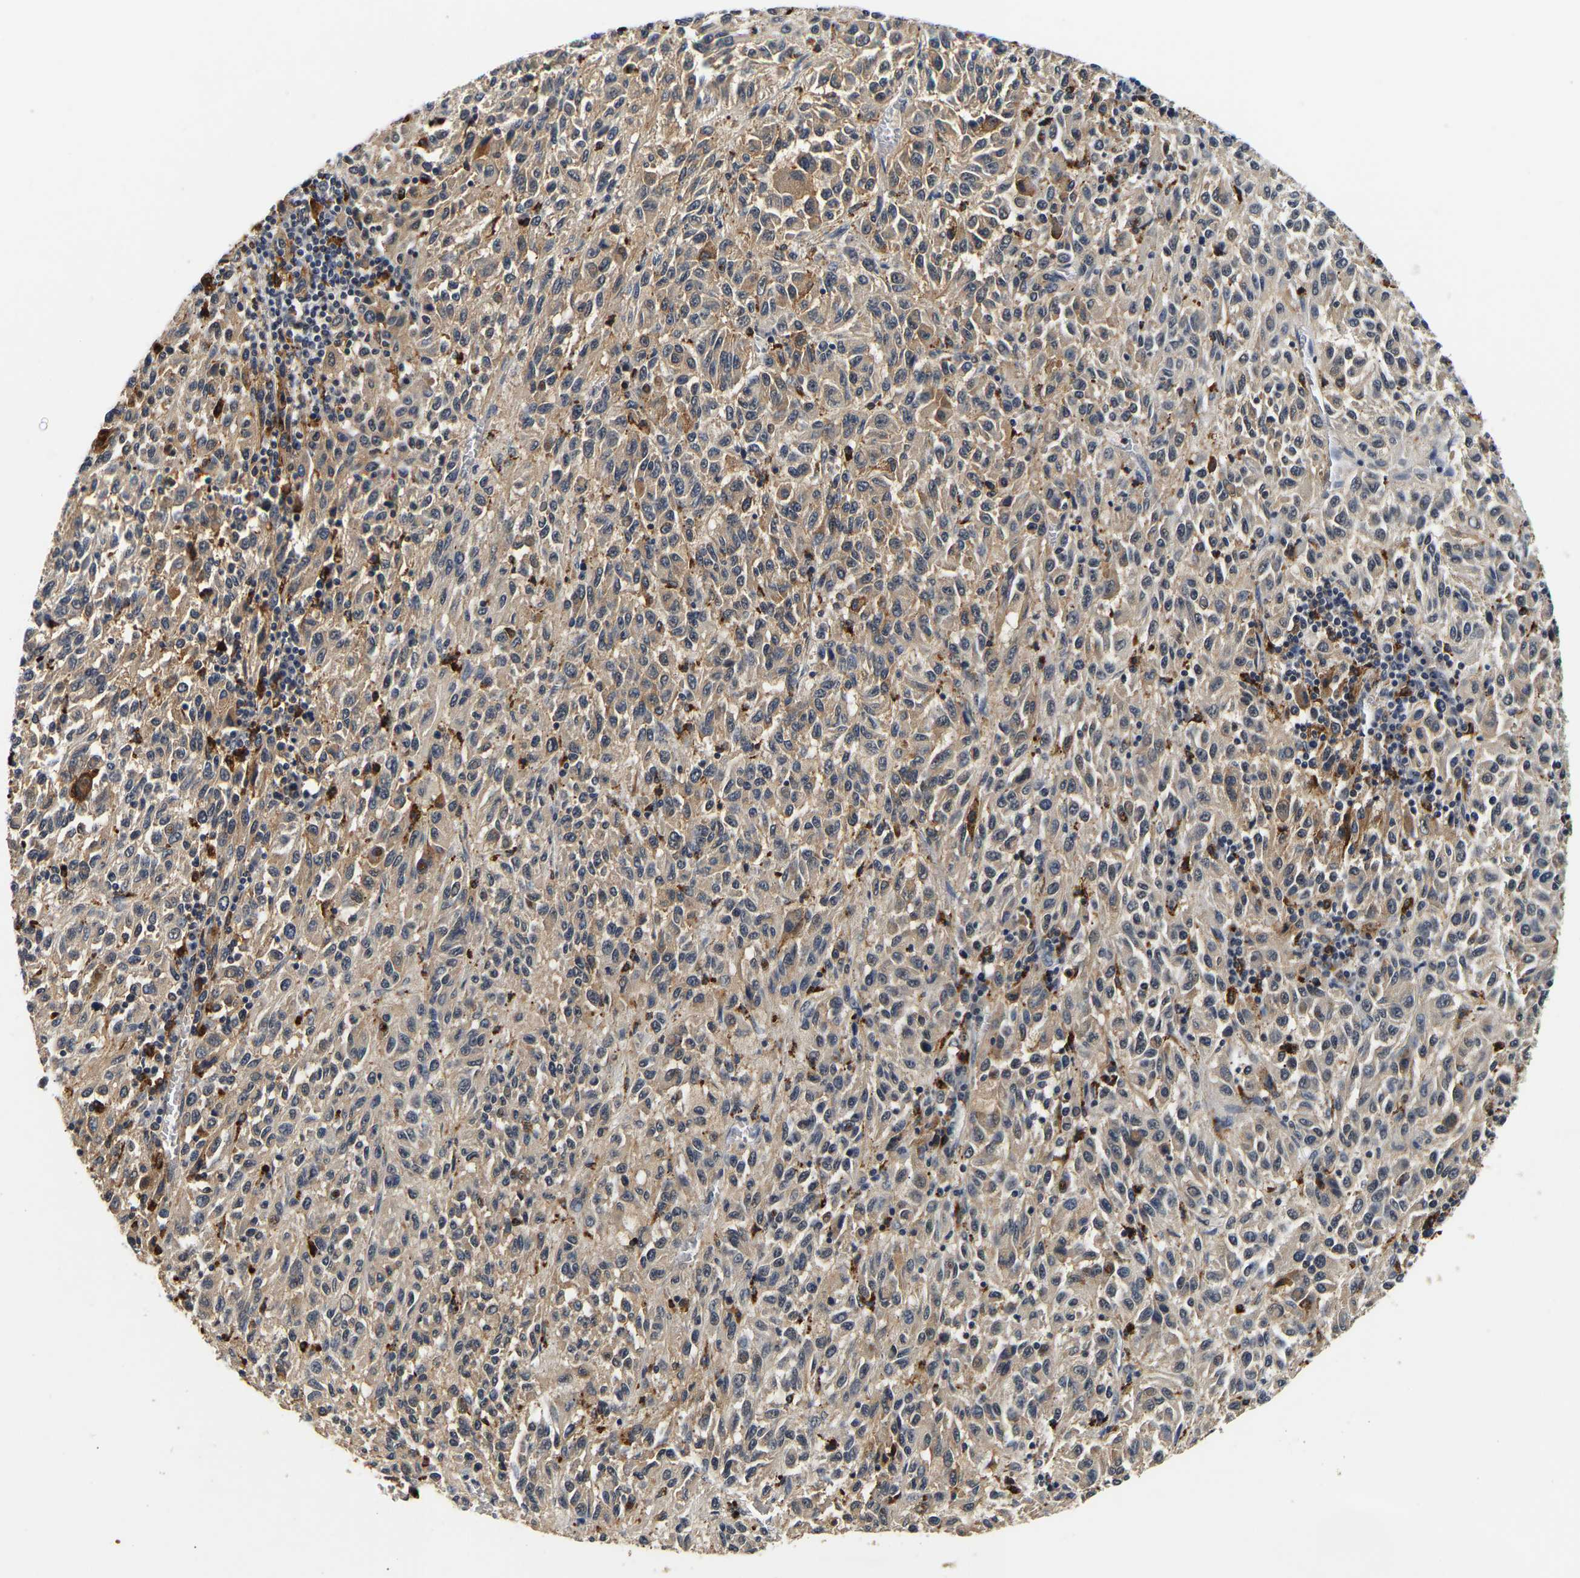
{"staining": {"intensity": "weak", "quantity": ">75%", "location": "cytoplasmic/membranous"}, "tissue": "melanoma", "cell_type": "Tumor cells", "image_type": "cancer", "snomed": [{"axis": "morphology", "description": "Malignant melanoma, Metastatic site"}, {"axis": "topography", "description": "Lung"}], "caption": "Approximately >75% of tumor cells in malignant melanoma (metastatic site) display weak cytoplasmic/membranous protein staining as visualized by brown immunohistochemical staining.", "gene": "SMU1", "patient": {"sex": "male", "age": 64}}